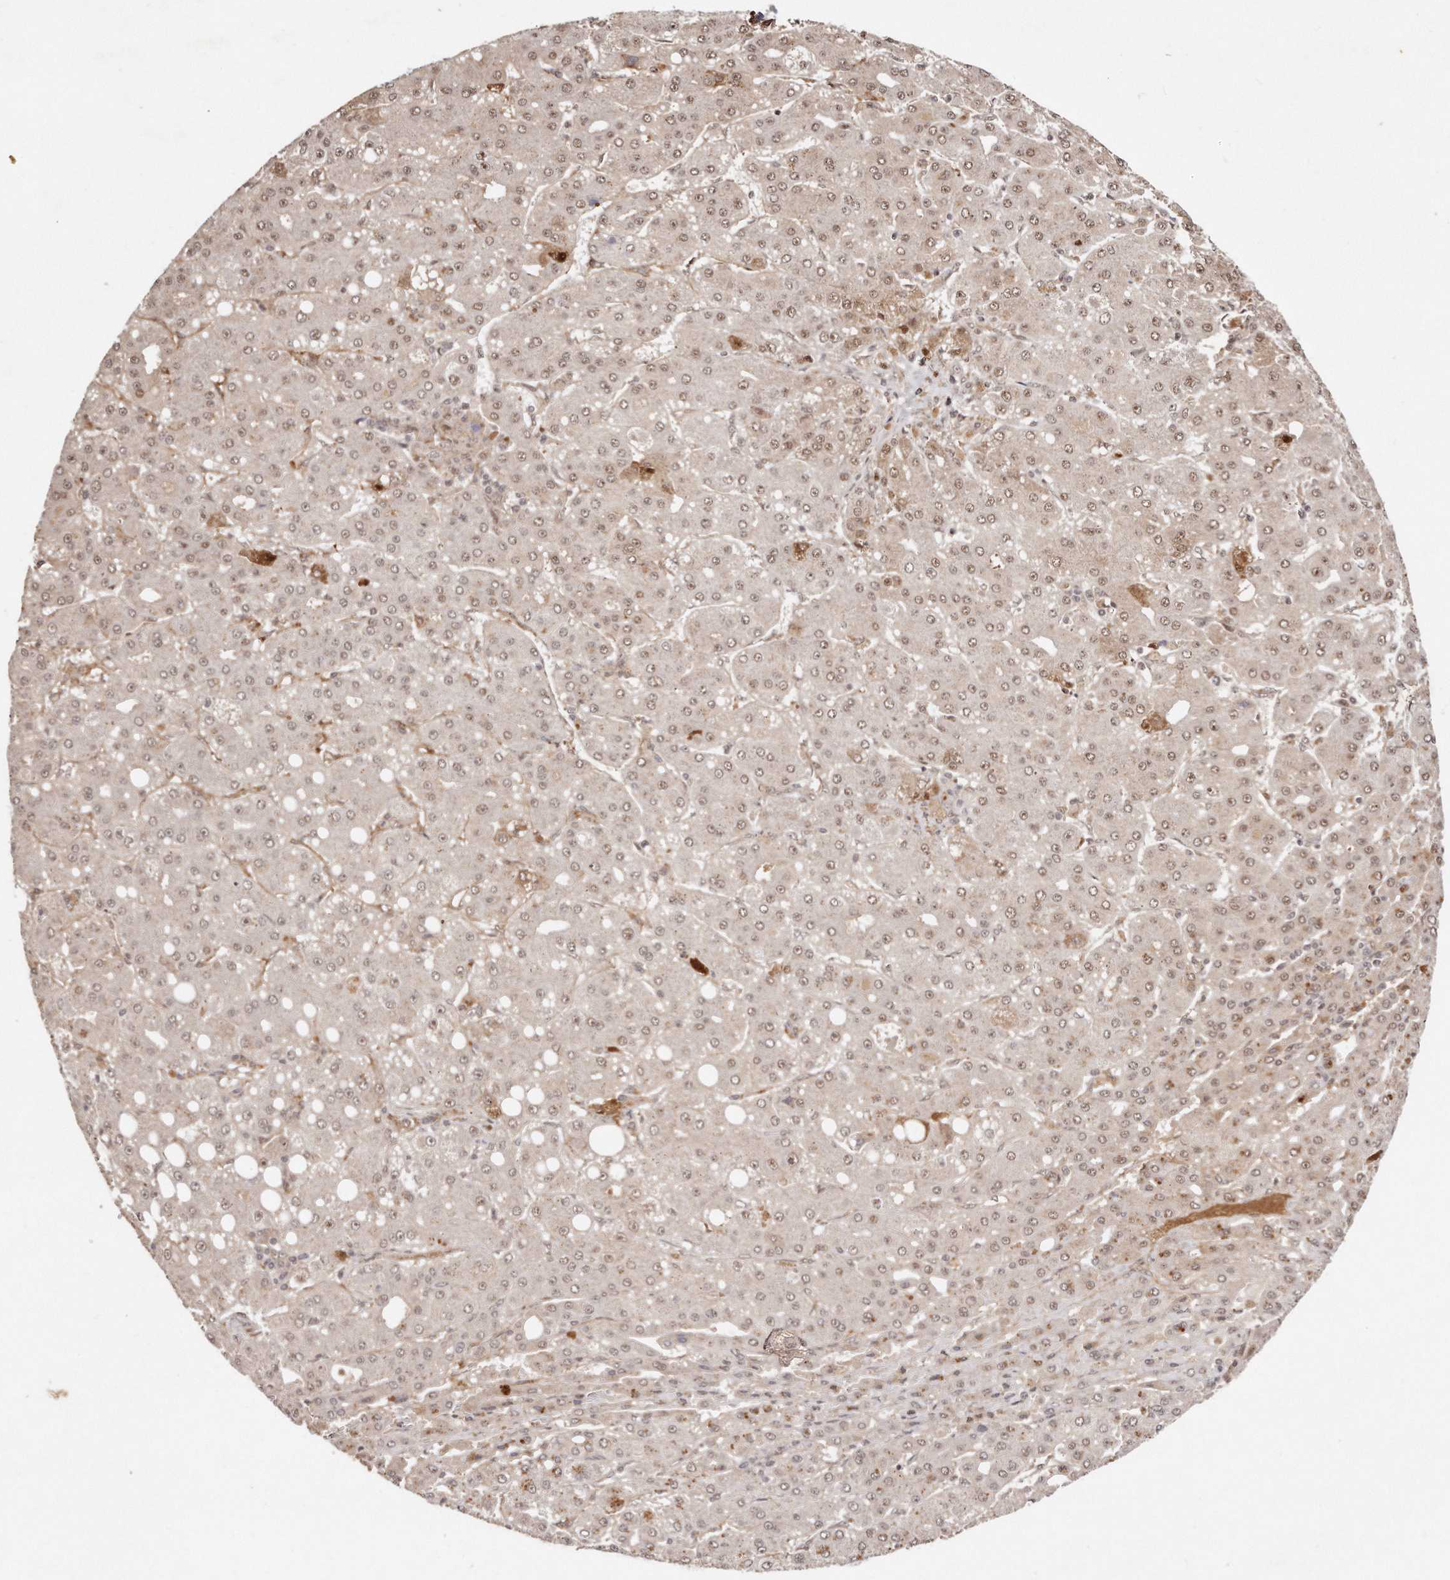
{"staining": {"intensity": "weak", "quantity": ">75%", "location": "nuclear"}, "tissue": "liver cancer", "cell_type": "Tumor cells", "image_type": "cancer", "snomed": [{"axis": "morphology", "description": "Carcinoma, Hepatocellular, NOS"}, {"axis": "topography", "description": "Liver"}], "caption": "High-power microscopy captured an immunohistochemistry histopathology image of hepatocellular carcinoma (liver), revealing weak nuclear expression in approximately >75% of tumor cells. The protein of interest is shown in brown color, while the nuclei are stained blue.", "gene": "SOX4", "patient": {"sex": "male", "age": 65}}